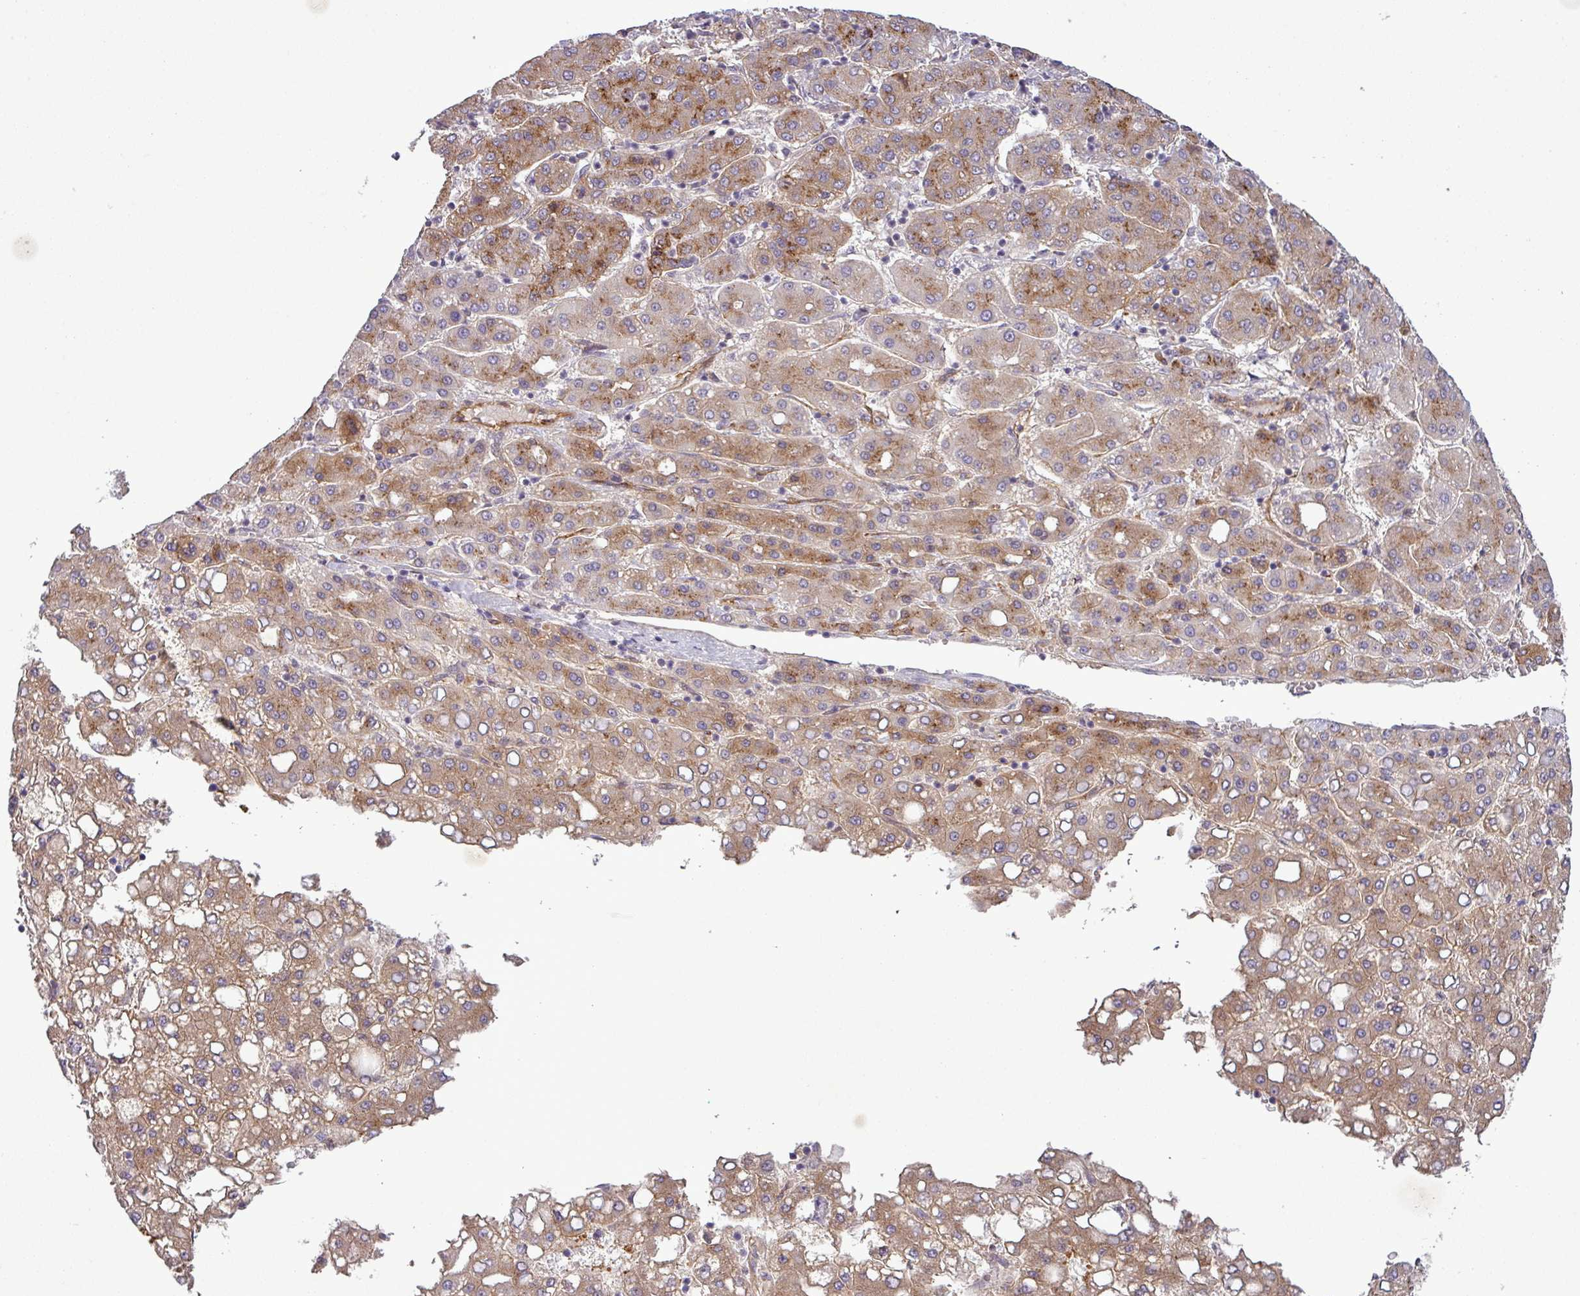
{"staining": {"intensity": "moderate", "quantity": ">75%", "location": "cytoplasmic/membranous"}, "tissue": "liver cancer", "cell_type": "Tumor cells", "image_type": "cancer", "snomed": [{"axis": "morphology", "description": "Carcinoma, Hepatocellular, NOS"}, {"axis": "topography", "description": "Liver"}], "caption": "An image showing moderate cytoplasmic/membranous positivity in approximately >75% of tumor cells in liver cancer (hepatocellular carcinoma), as visualized by brown immunohistochemical staining.", "gene": "PCDH1", "patient": {"sex": "male", "age": 65}}